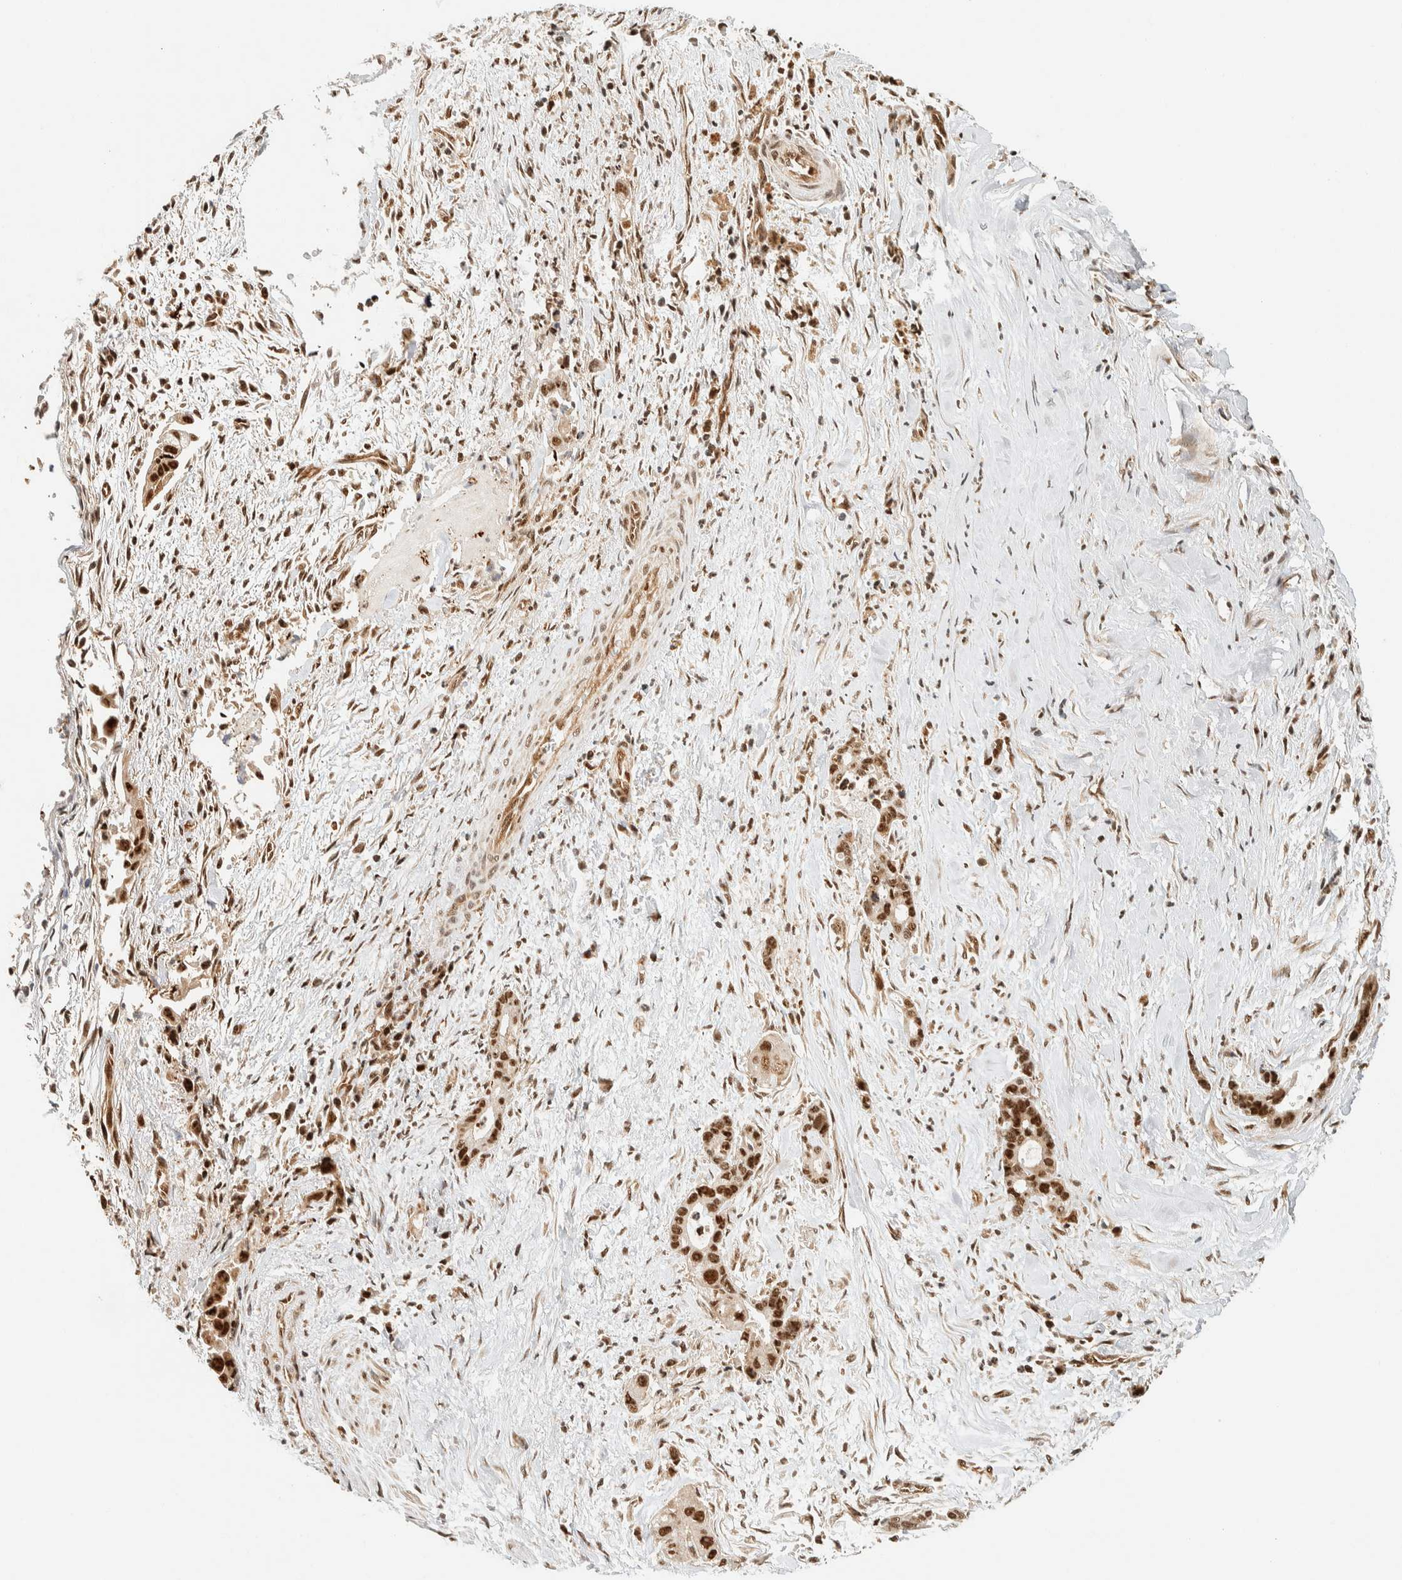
{"staining": {"intensity": "strong", "quantity": ">75%", "location": "nuclear"}, "tissue": "liver cancer", "cell_type": "Tumor cells", "image_type": "cancer", "snomed": [{"axis": "morphology", "description": "Cholangiocarcinoma"}, {"axis": "topography", "description": "Liver"}], "caption": "Strong nuclear expression is appreciated in approximately >75% of tumor cells in liver cancer (cholangiocarcinoma).", "gene": "SIK1", "patient": {"sex": "female", "age": 55}}